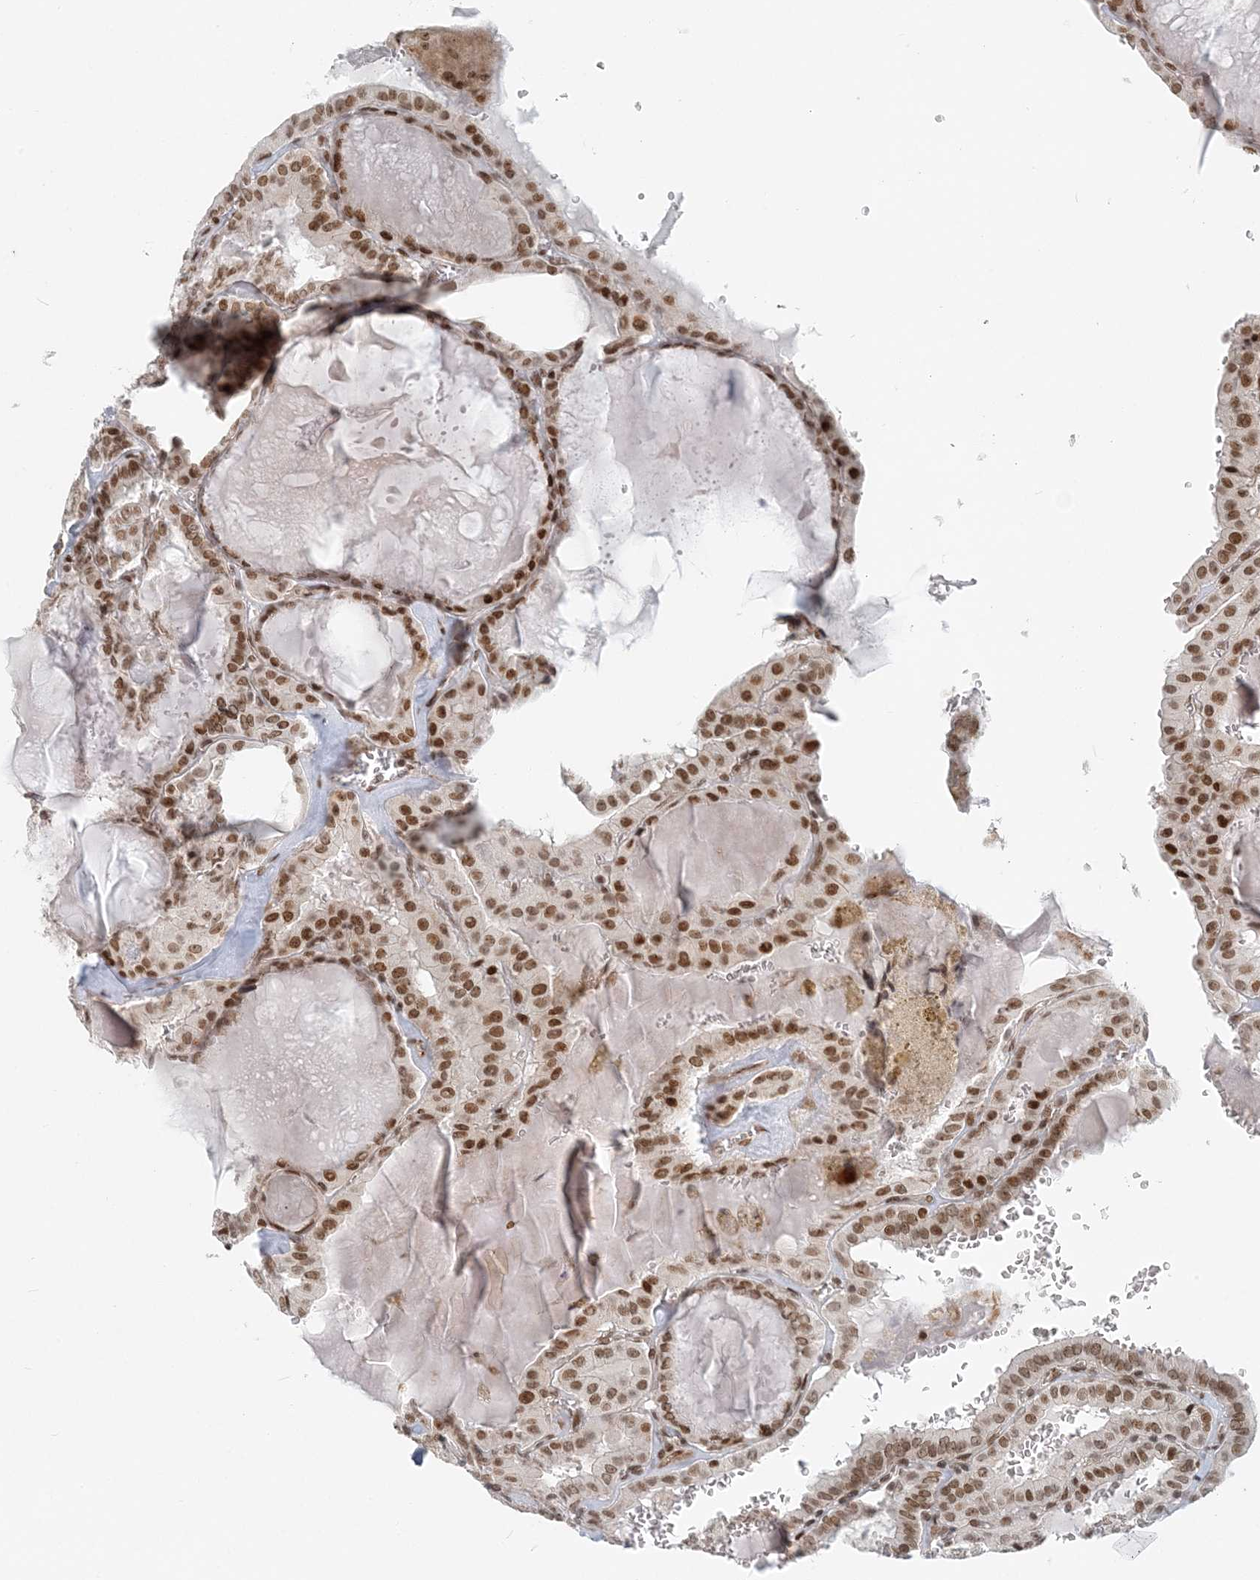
{"staining": {"intensity": "moderate", "quantity": ">75%", "location": "nuclear"}, "tissue": "thyroid cancer", "cell_type": "Tumor cells", "image_type": "cancer", "snomed": [{"axis": "morphology", "description": "Papillary adenocarcinoma, NOS"}, {"axis": "topography", "description": "Thyroid gland"}], "caption": "Protein expression analysis of thyroid cancer (papillary adenocarcinoma) exhibits moderate nuclear staining in approximately >75% of tumor cells.", "gene": "BAZ1B", "patient": {"sex": "male", "age": 52}}